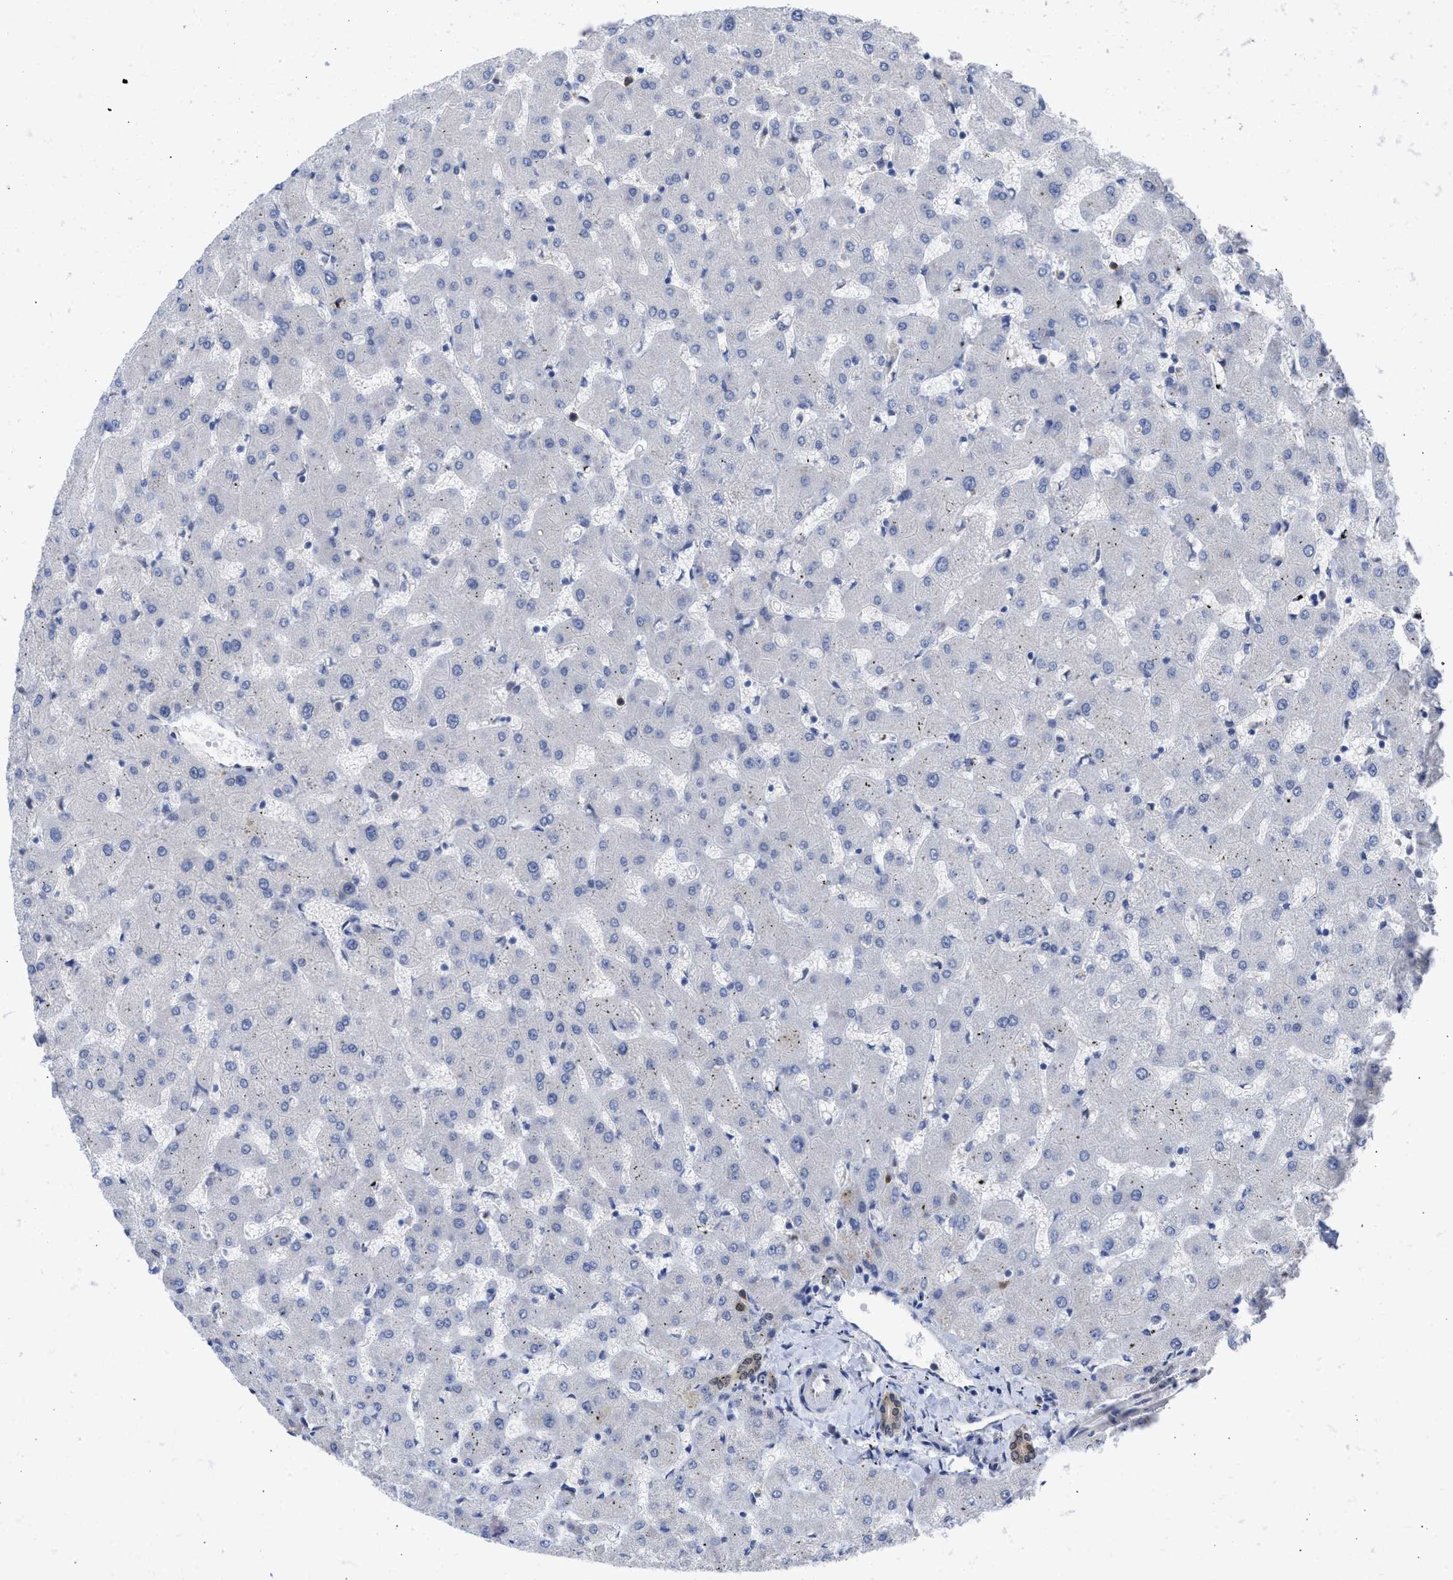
{"staining": {"intensity": "weak", "quantity": ">75%", "location": "cytoplasmic/membranous"}, "tissue": "liver", "cell_type": "Cholangiocytes", "image_type": "normal", "snomed": [{"axis": "morphology", "description": "Normal tissue, NOS"}, {"axis": "topography", "description": "Liver"}], "caption": "IHC of normal human liver exhibits low levels of weak cytoplasmic/membranous staining in approximately >75% of cholangiocytes.", "gene": "THRA", "patient": {"sex": "female", "age": 63}}